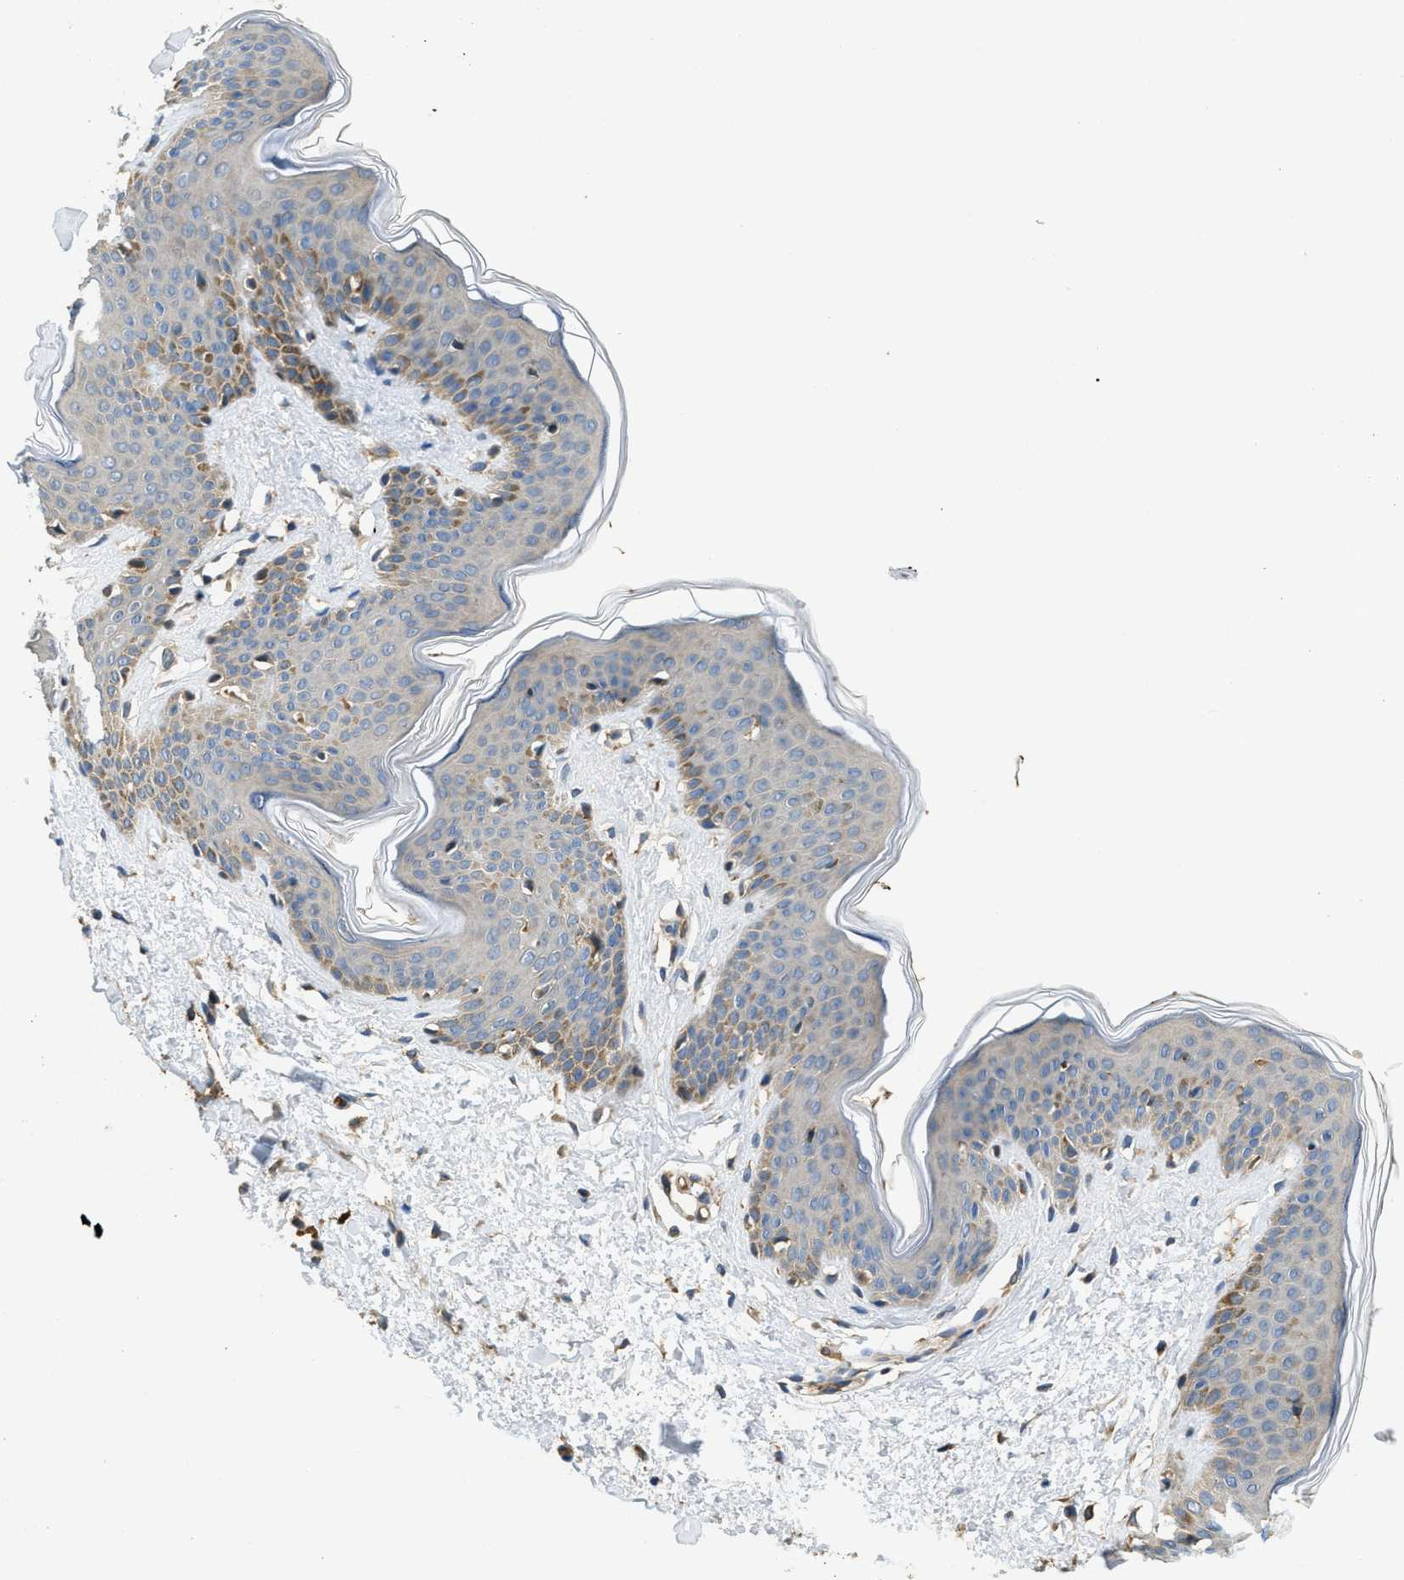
{"staining": {"intensity": "negative", "quantity": "none", "location": "none"}, "tissue": "skin", "cell_type": "Fibroblasts", "image_type": "normal", "snomed": [{"axis": "morphology", "description": "Normal tissue, NOS"}, {"axis": "topography", "description": "Skin"}], "caption": "This photomicrograph is of unremarkable skin stained with IHC to label a protein in brown with the nuclei are counter-stained blue. There is no expression in fibroblasts. The staining is performed using DAB (3,3'-diaminobenzidine) brown chromogen with nuclei counter-stained in using hematoxylin.", "gene": "RIPK2", "patient": {"sex": "female", "age": 17}}